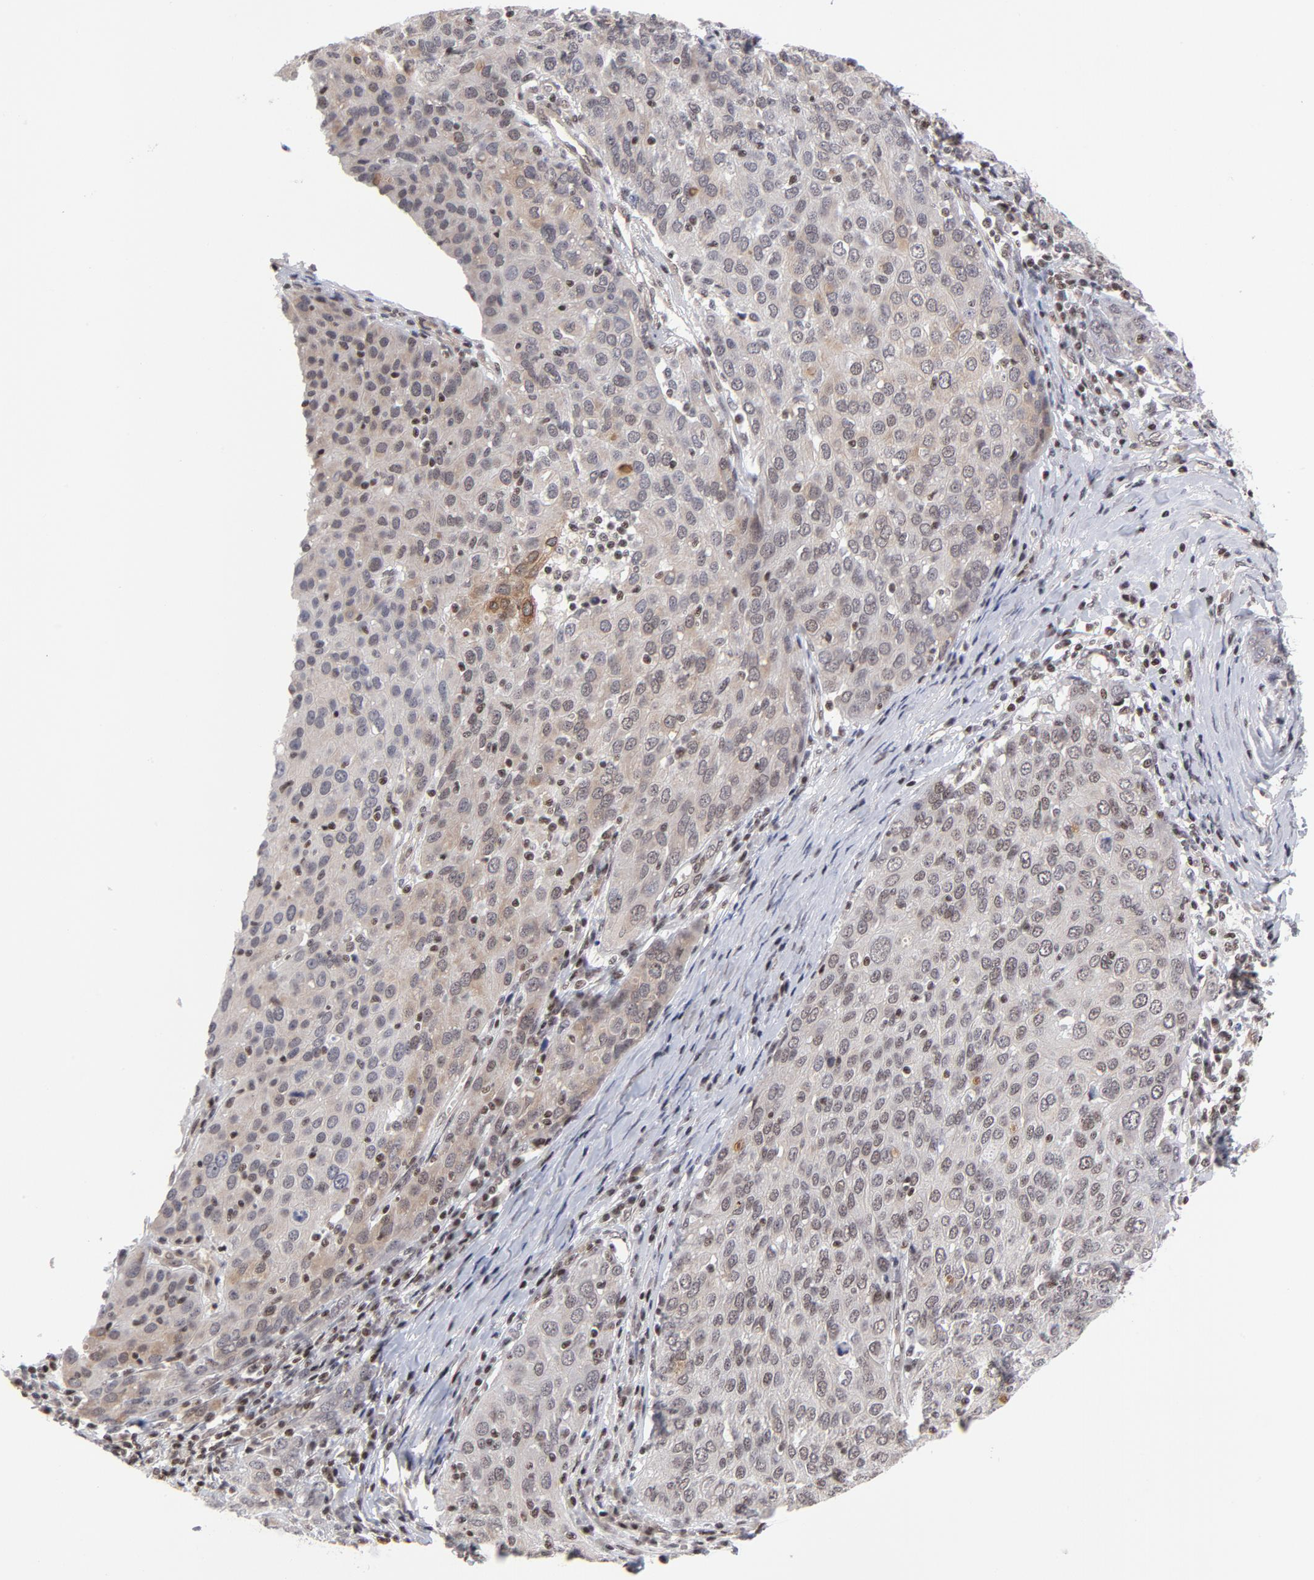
{"staining": {"intensity": "weak", "quantity": "25%-75%", "location": "cytoplasmic/membranous,nuclear"}, "tissue": "ovarian cancer", "cell_type": "Tumor cells", "image_type": "cancer", "snomed": [{"axis": "morphology", "description": "Carcinoma, endometroid"}, {"axis": "topography", "description": "Ovary"}], "caption": "Weak cytoplasmic/membranous and nuclear positivity for a protein is identified in about 25%-75% of tumor cells of ovarian cancer (endometroid carcinoma) using IHC.", "gene": "CTCF", "patient": {"sex": "female", "age": 50}}